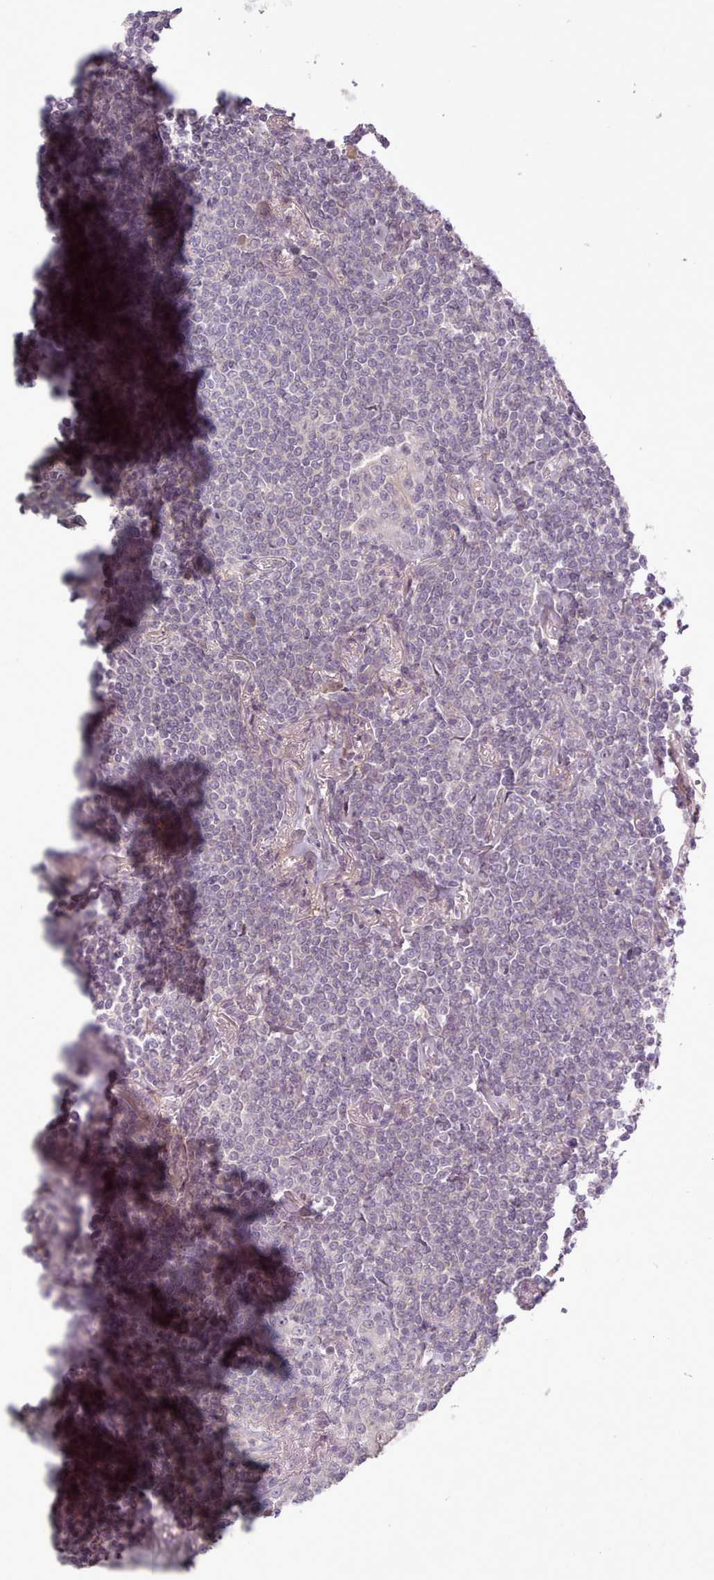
{"staining": {"intensity": "negative", "quantity": "none", "location": "none"}, "tissue": "lymphoma", "cell_type": "Tumor cells", "image_type": "cancer", "snomed": [{"axis": "morphology", "description": "Malignant lymphoma, non-Hodgkin's type, Low grade"}, {"axis": "topography", "description": "Lung"}], "caption": "There is no significant expression in tumor cells of lymphoma.", "gene": "LEFTY2", "patient": {"sex": "female", "age": 71}}